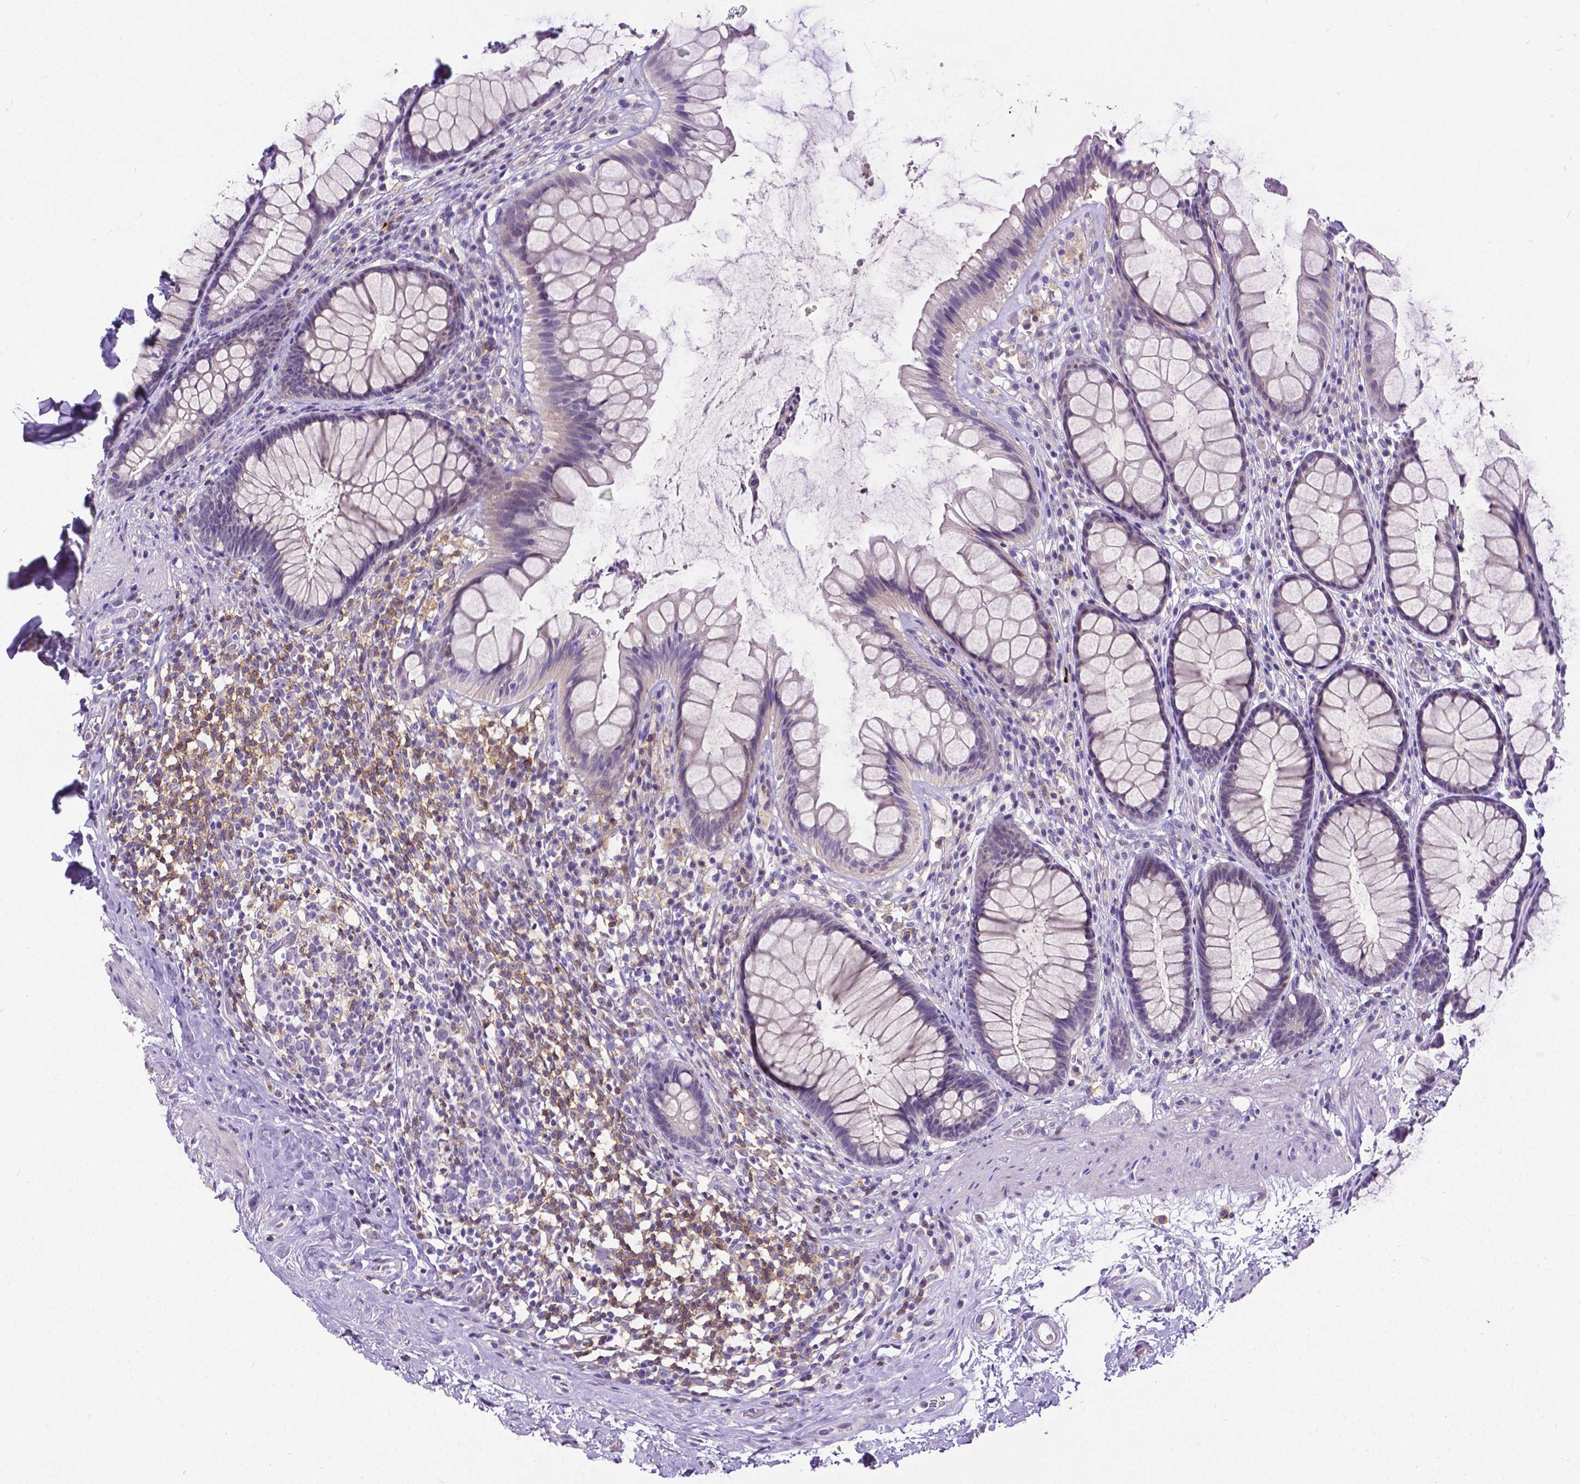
{"staining": {"intensity": "negative", "quantity": "none", "location": "none"}, "tissue": "rectum", "cell_type": "Glandular cells", "image_type": "normal", "snomed": [{"axis": "morphology", "description": "Normal tissue, NOS"}, {"axis": "topography", "description": "Rectum"}], "caption": "Immunohistochemistry image of unremarkable human rectum stained for a protein (brown), which reveals no positivity in glandular cells. The staining was performed using DAB (3,3'-diaminobenzidine) to visualize the protein expression in brown, while the nuclei were stained in blue with hematoxylin (Magnification: 20x).", "gene": "CD4", "patient": {"sex": "male", "age": 72}}